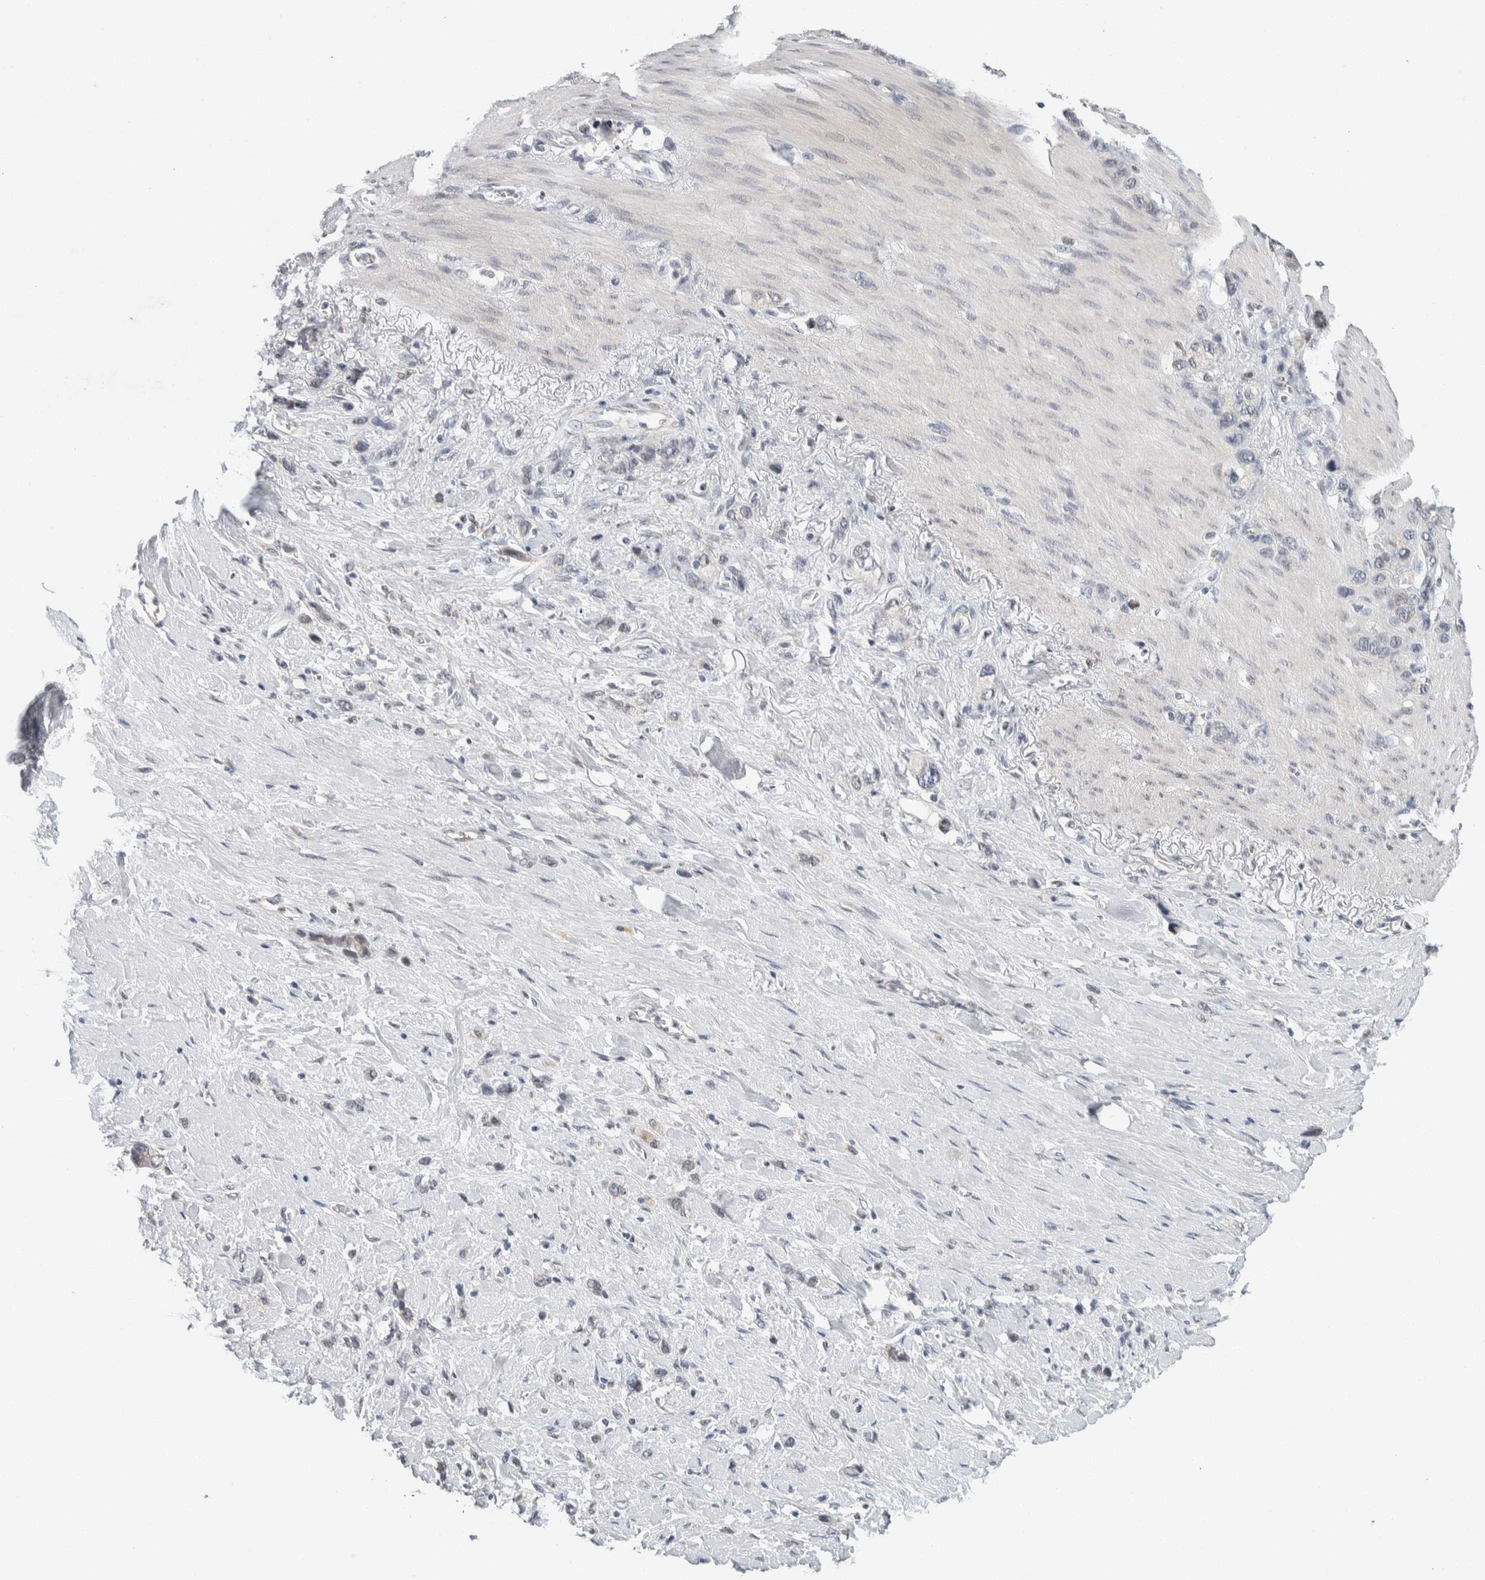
{"staining": {"intensity": "negative", "quantity": "none", "location": "none"}, "tissue": "stomach cancer", "cell_type": "Tumor cells", "image_type": "cancer", "snomed": [{"axis": "morphology", "description": "Normal tissue, NOS"}, {"axis": "morphology", "description": "Adenocarcinoma, NOS"}, {"axis": "morphology", "description": "Adenocarcinoma, High grade"}, {"axis": "topography", "description": "Stomach, upper"}, {"axis": "topography", "description": "Stomach"}], "caption": "Immunohistochemistry (IHC) image of human stomach adenocarcinoma stained for a protein (brown), which shows no staining in tumor cells.", "gene": "NEUROD1", "patient": {"sex": "female", "age": 65}}